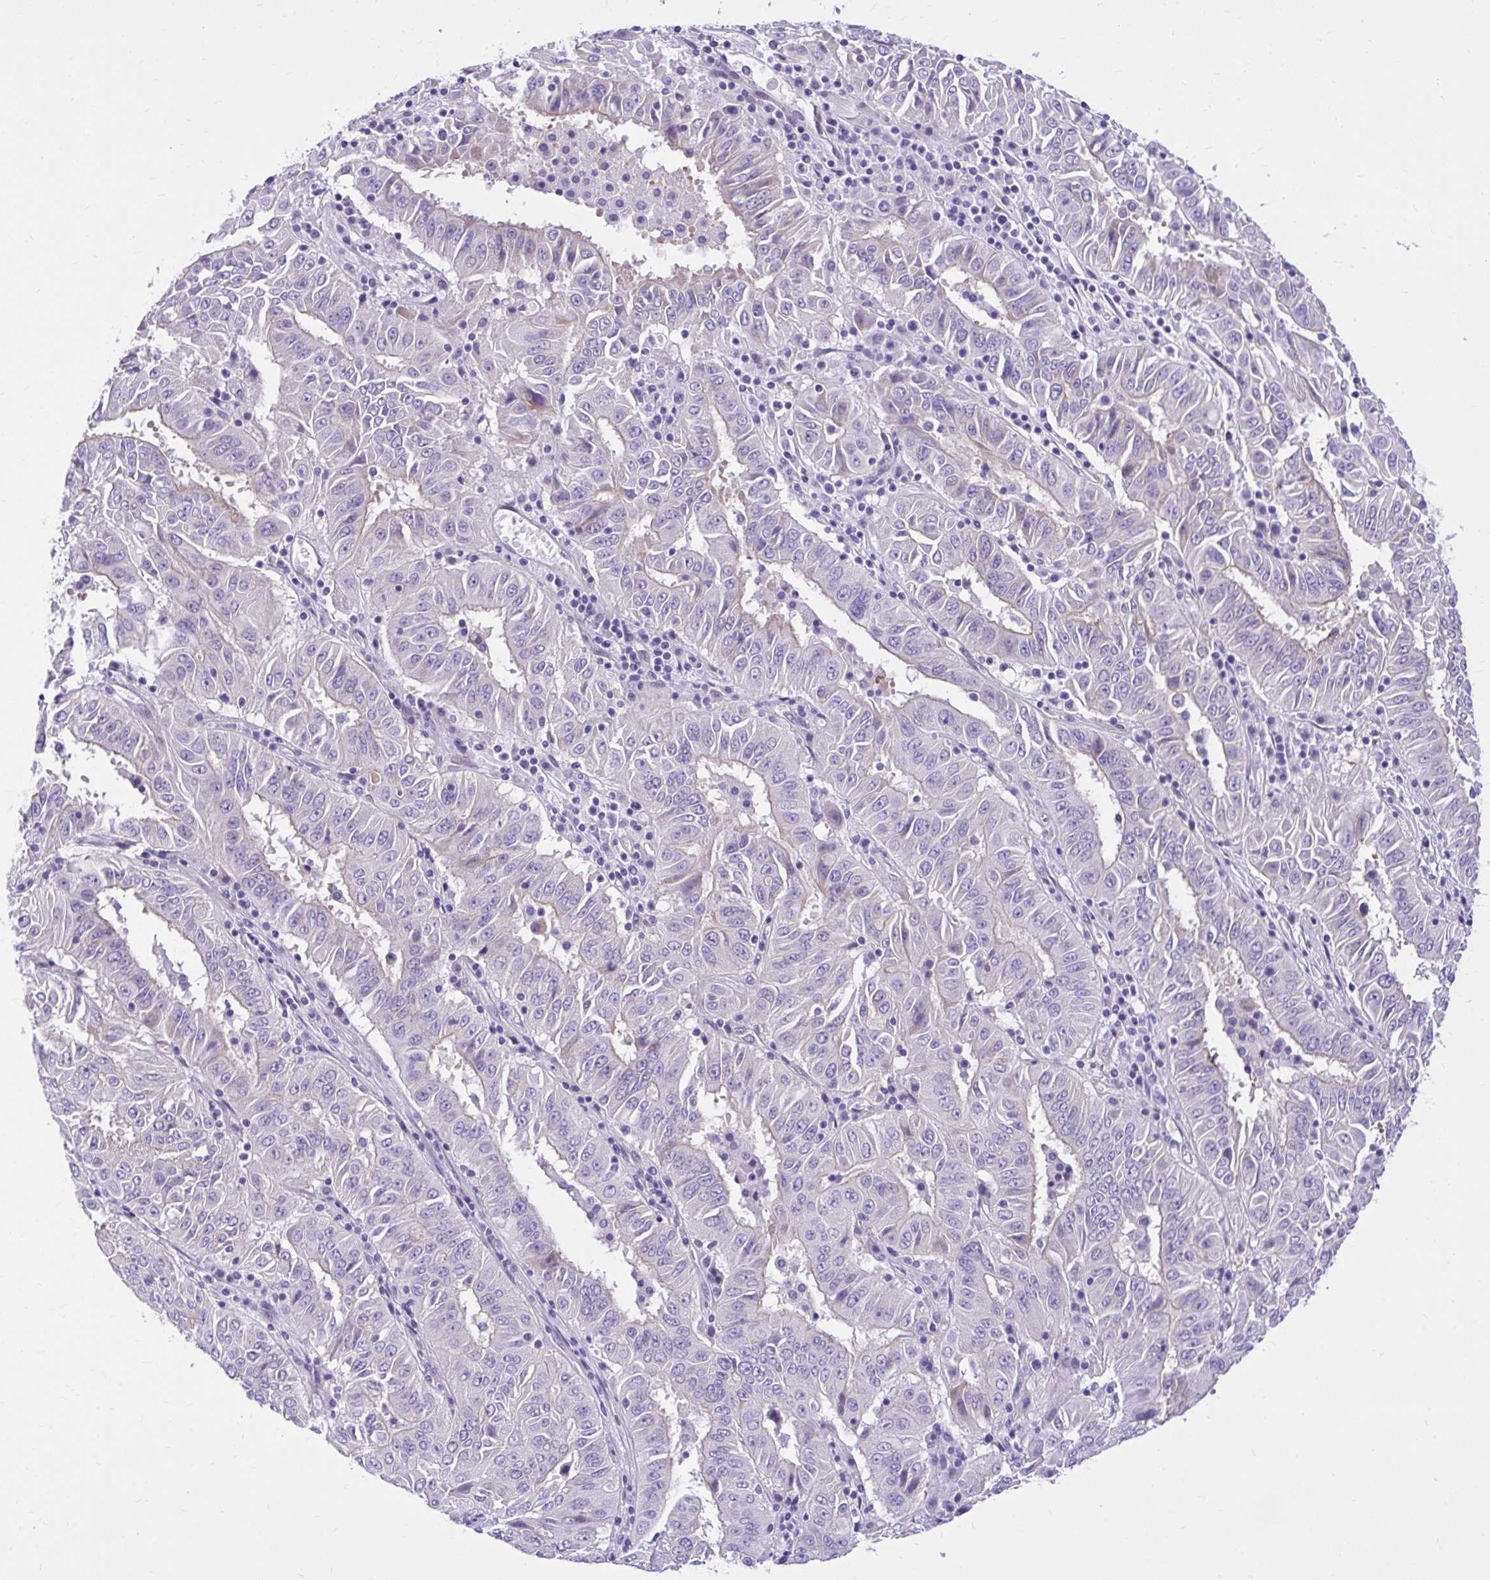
{"staining": {"intensity": "negative", "quantity": "none", "location": "none"}, "tissue": "pancreatic cancer", "cell_type": "Tumor cells", "image_type": "cancer", "snomed": [{"axis": "morphology", "description": "Adenocarcinoma, NOS"}, {"axis": "topography", "description": "Pancreas"}], "caption": "IHC histopathology image of human pancreatic cancer stained for a protein (brown), which demonstrates no expression in tumor cells. The staining was performed using DAB to visualize the protein expression in brown, while the nuclei were stained in blue with hematoxylin (Magnification: 20x).", "gene": "ADAMTSL1", "patient": {"sex": "male", "age": 63}}